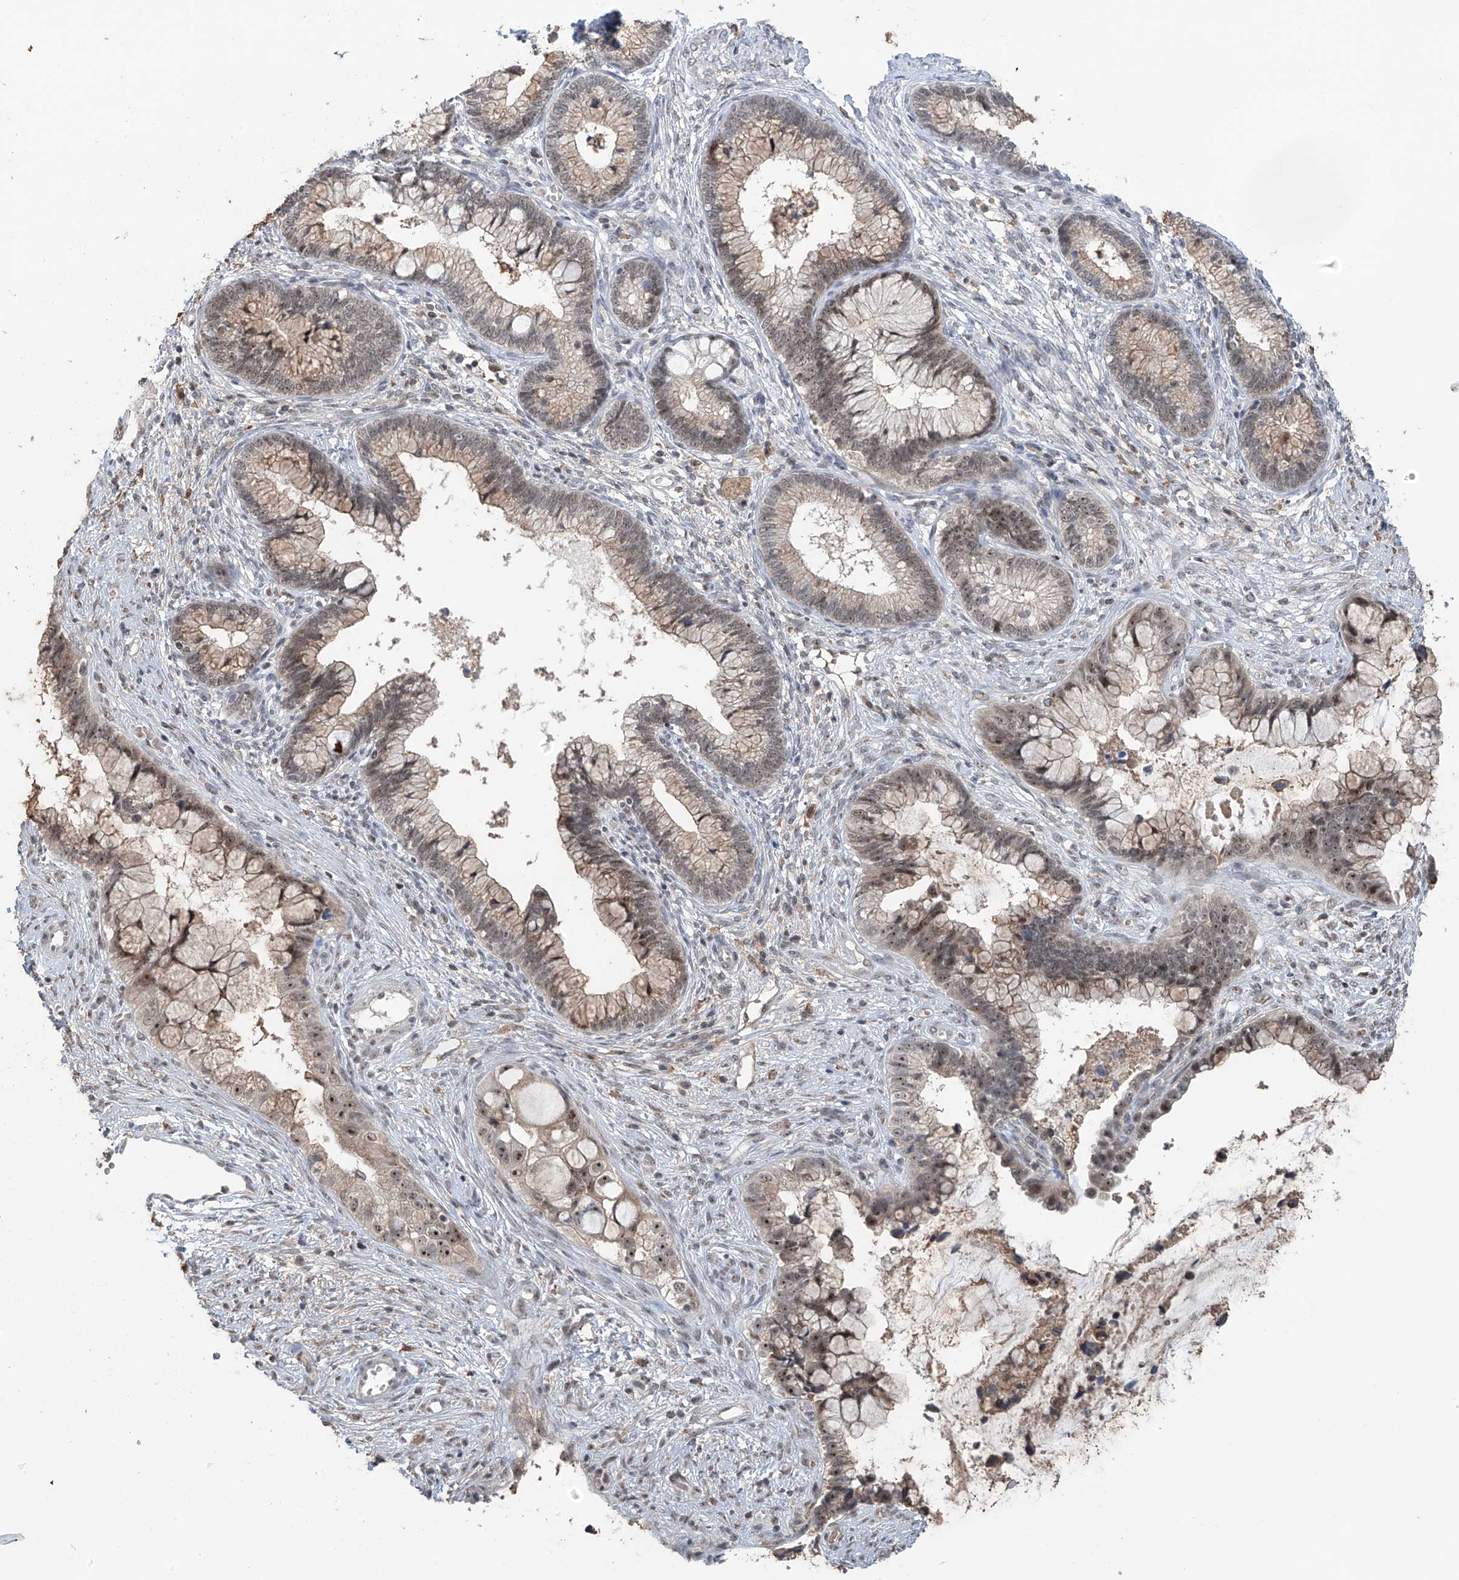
{"staining": {"intensity": "weak", "quantity": "25%-75%", "location": "cytoplasmic/membranous,nuclear"}, "tissue": "cervical cancer", "cell_type": "Tumor cells", "image_type": "cancer", "snomed": [{"axis": "morphology", "description": "Adenocarcinoma, NOS"}, {"axis": "topography", "description": "Cervix"}], "caption": "IHC micrograph of neoplastic tissue: human adenocarcinoma (cervical) stained using IHC exhibits low levels of weak protein expression localized specifically in the cytoplasmic/membranous and nuclear of tumor cells, appearing as a cytoplasmic/membranous and nuclear brown color.", "gene": "C1orf131", "patient": {"sex": "female", "age": 44}}